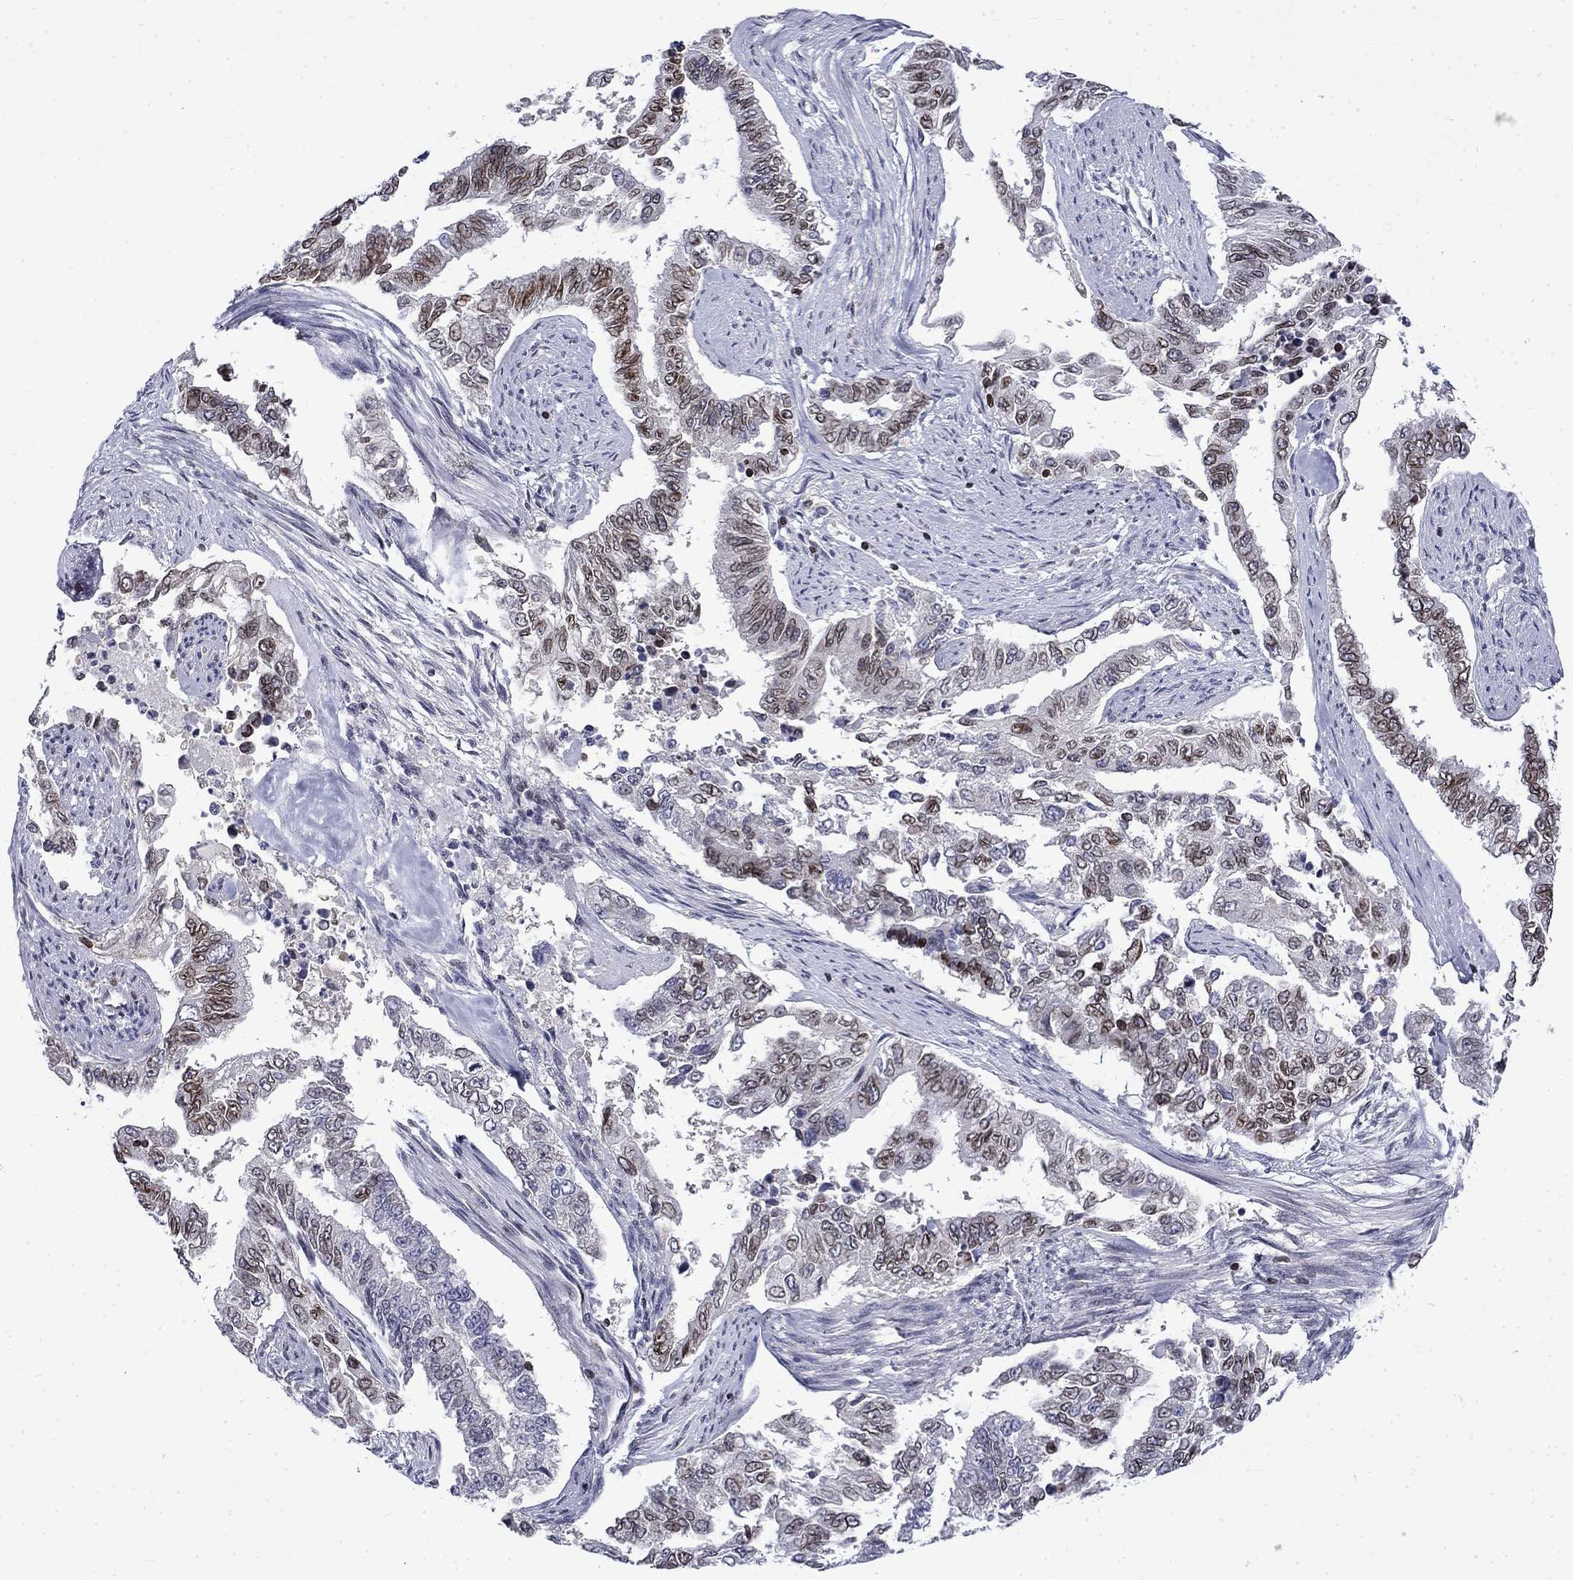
{"staining": {"intensity": "strong", "quantity": "25%-75%", "location": "cytoplasmic/membranous,nuclear"}, "tissue": "endometrial cancer", "cell_type": "Tumor cells", "image_type": "cancer", "snomed": [{"axis": "morphology", "description": "Adenocarcinoma, NOS"}, {"axis": "topography", "description": "Uterus"}], "caption": "High-power microscopy captured an IHC photomicrograph of endometrial adenocarcinoma, revealing strong cytoplasmic/membranous and nuclear positivity in about 25%-75% of tumor cells.", "gene": "SLA", "patient": {"sex": "female", "age": 59}}